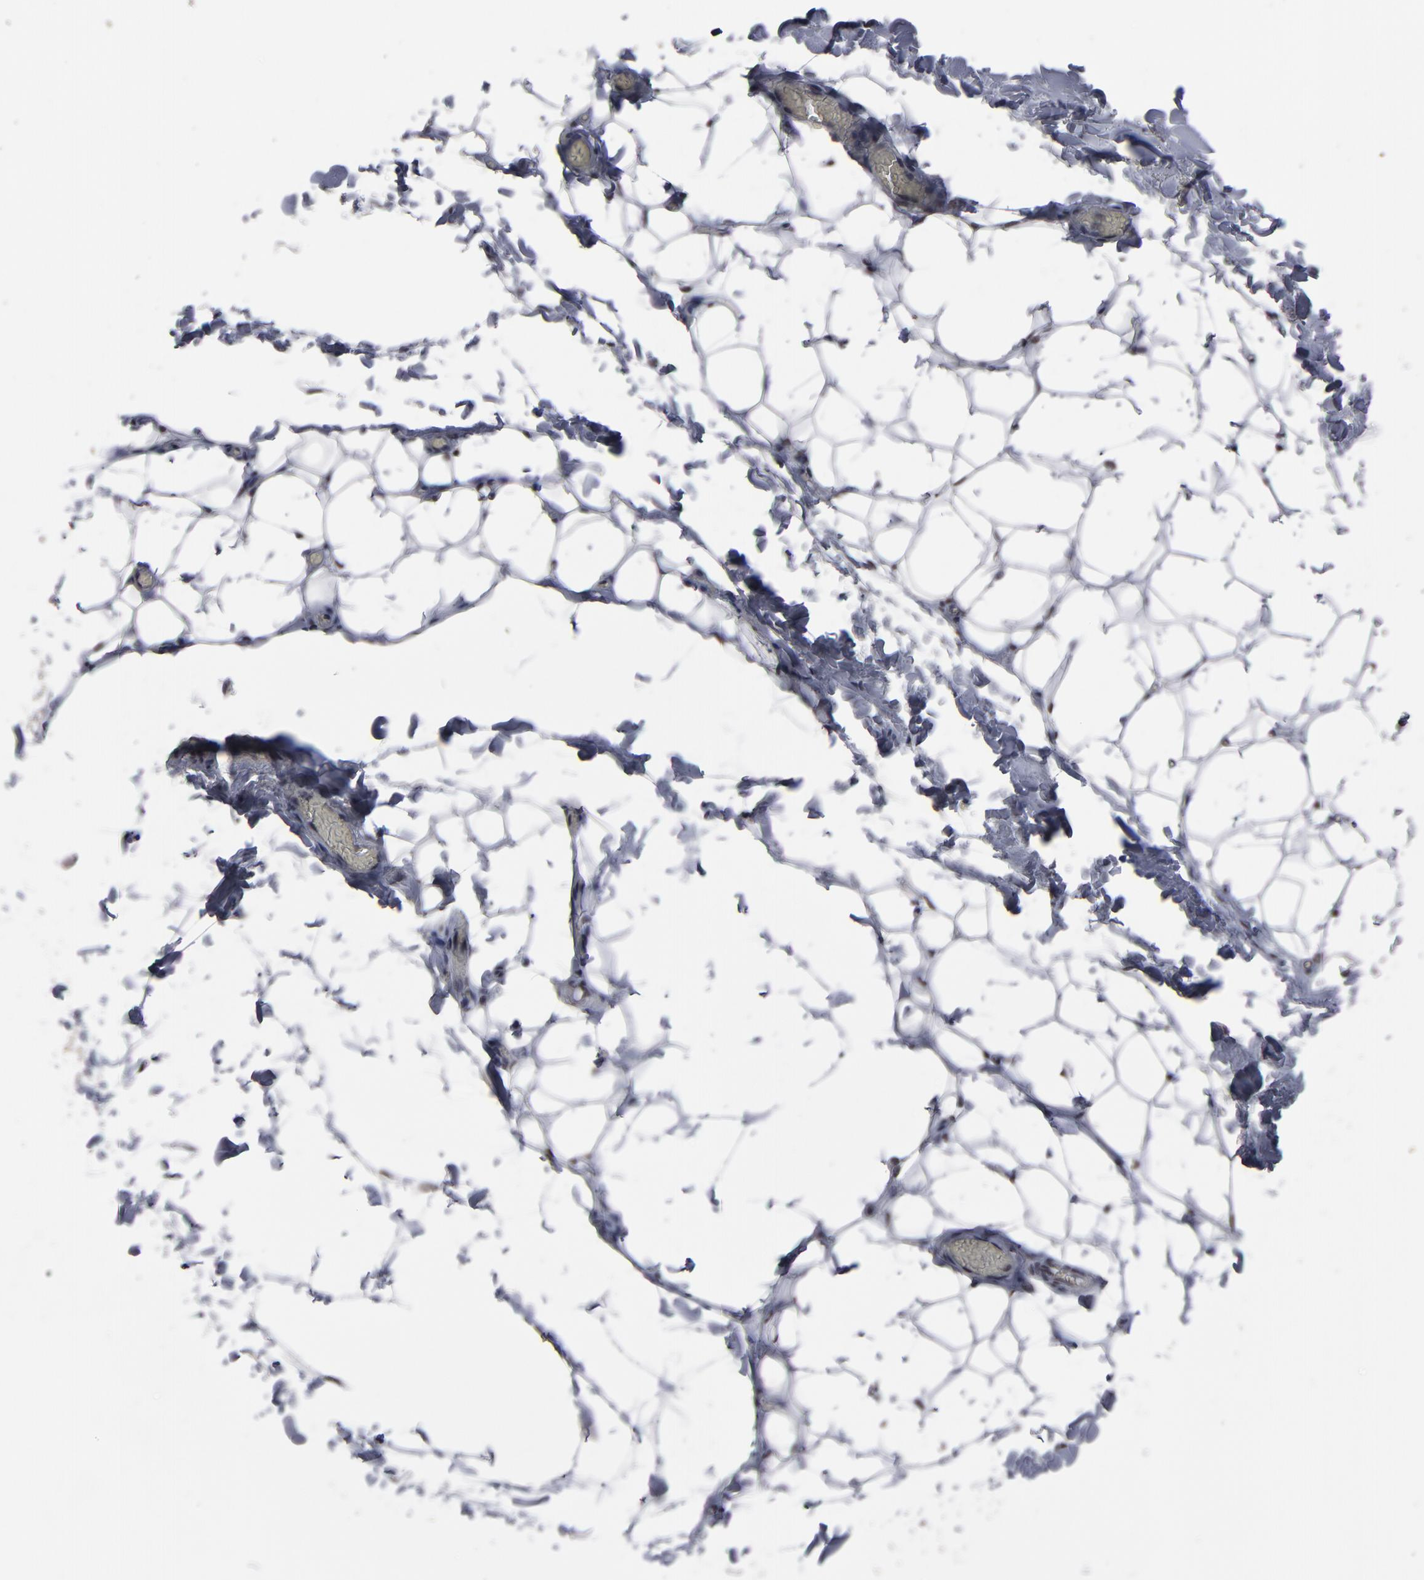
{"staining": {"intensity": "negative", "quantity": "none", "location": "none"}, "tissue": "adipose tissue", "cell_type": "Adipocytes", "image_type": "normal", "snomed": [{"axis": "morphology", "description": "Normal tissue, NOS"}, {"axis": "topography", "description": "Soft tissue"}], "caption": "IHC of unremarkable adipose tissue reveals no staining in adipocytes. The staining is performed using DAB (3,3'-diaminobenzidine) brown chromogen with nuclei counter-stained in using hematoxylin.", "gene": "SSRP1", "patient": {"sex": "male", "age": 26}}